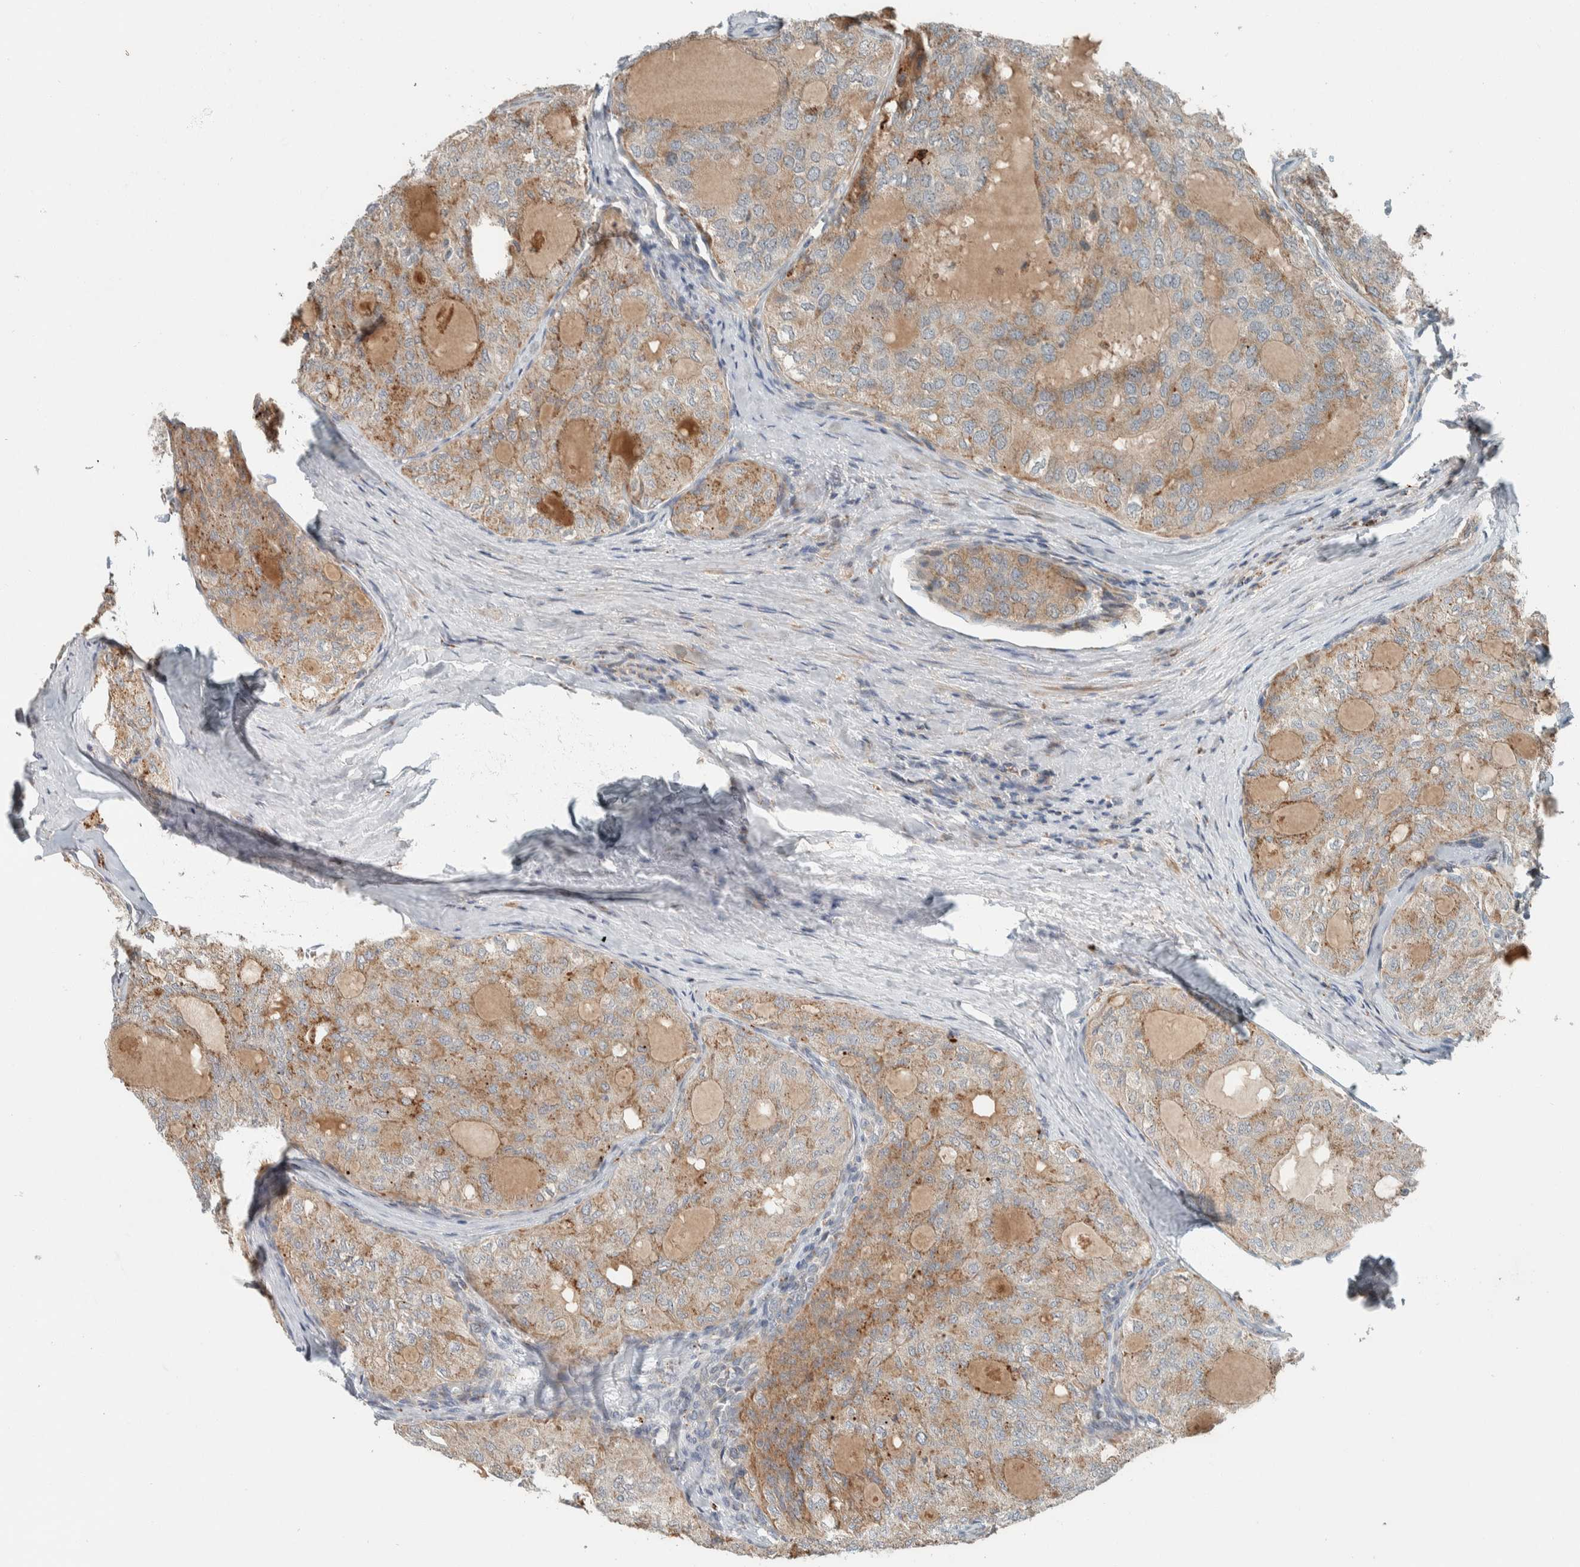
{"staining": {"intensity": "weak", "quantity": ">75%", "location": "cytoplasmic/membranous"}, "tissue": "thyroid cancer", "cell_type": "Tumor cells", "image_type": "cancer", "snomed": [{"axis": "morphology", "description": "Follicular adenoma carcinoma, NOS"}, {"axis": "topography", "description": "Thyroid gland"}], "caption": "Tumor cells display low levels of weak cytoplasmic/membranous staining in approximately >75% of cells in human thyroid cancer (follicular adenoma carcinoma).", "gene": "SLFN12L", "patient": {"sex": "male", "age": 75}}